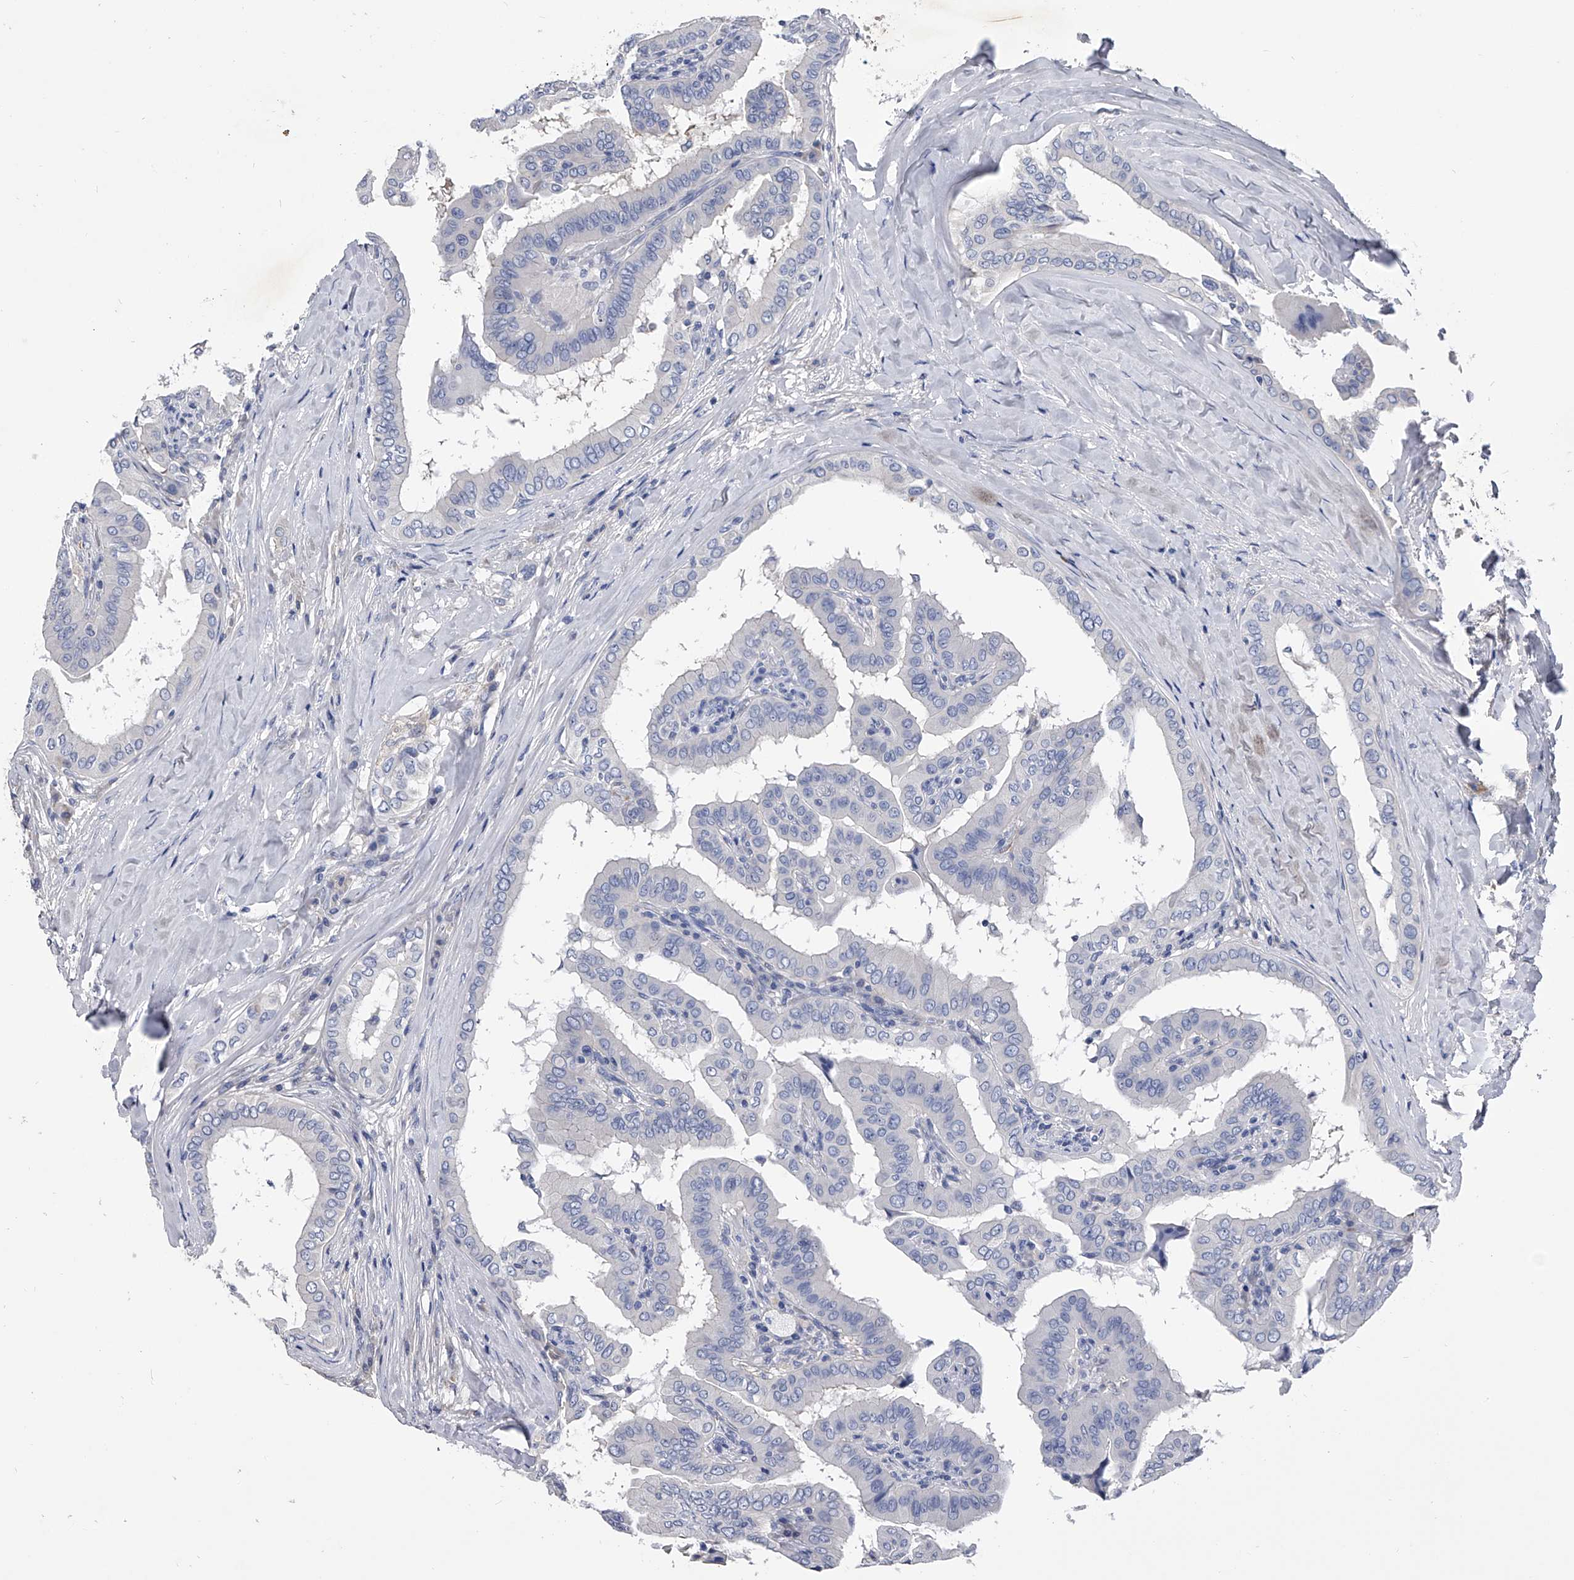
{"staining": {"intensity": "negative", "quantity": "none", "location": "none"}, "tissue": "thyroid cancer", "cell_type": "Tumor cells", "image_type": "cancer", "snomed": [{"axis": "morphology", "description": "Papillary adenocarcinoma, NOS"}, {"axis": "topography", "description": "Thyroid gland"}], "caption": "Histopathology image shows no significant protein positivity in tumor cells of thyroid papillary adenocarcinoma.", "gene": "EFCAB7", "patient": {"sex": "male", "age": 33}}